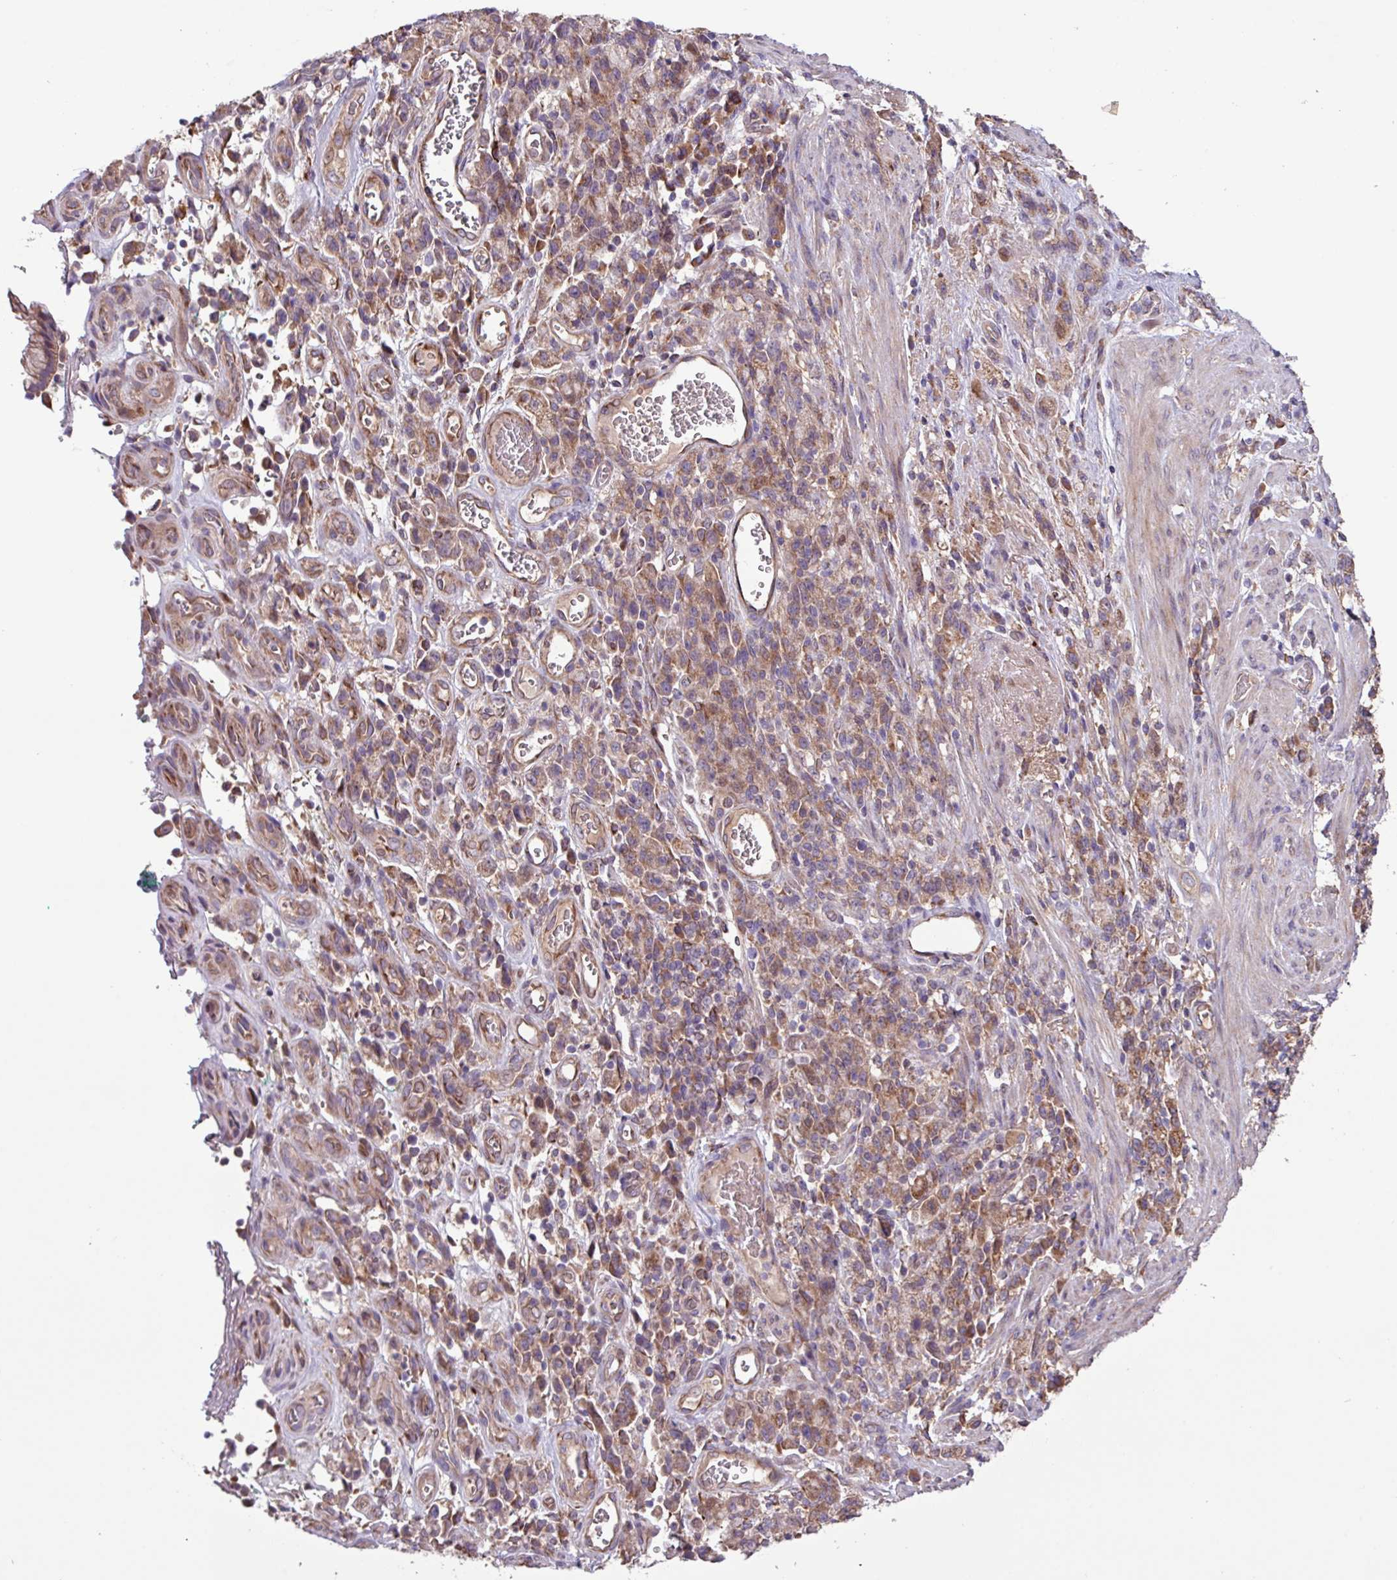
{"staining": {"intensity": "moderate", "quantity": ">75%", "location": "cytoplasmic/membranous"}, "tissue": "stomach cancer", "cell_type": "Tumor cells", "image_type": "cancer", "snomed": [{"axis": "morphology", "description": "Adenocarcinoma, NOS"}, {"axis": "topography", "description": "Stomach"}], "caption": "IHC (DAB (3,3'-diaminobenzidine)) staining of human stomach cancer demonstrates moderate cytoplasmic/membranous protein staining in about >75% of tumor cells.", "gene": "PTPRQ", "patient": {"sex": "male", "age": 77}}